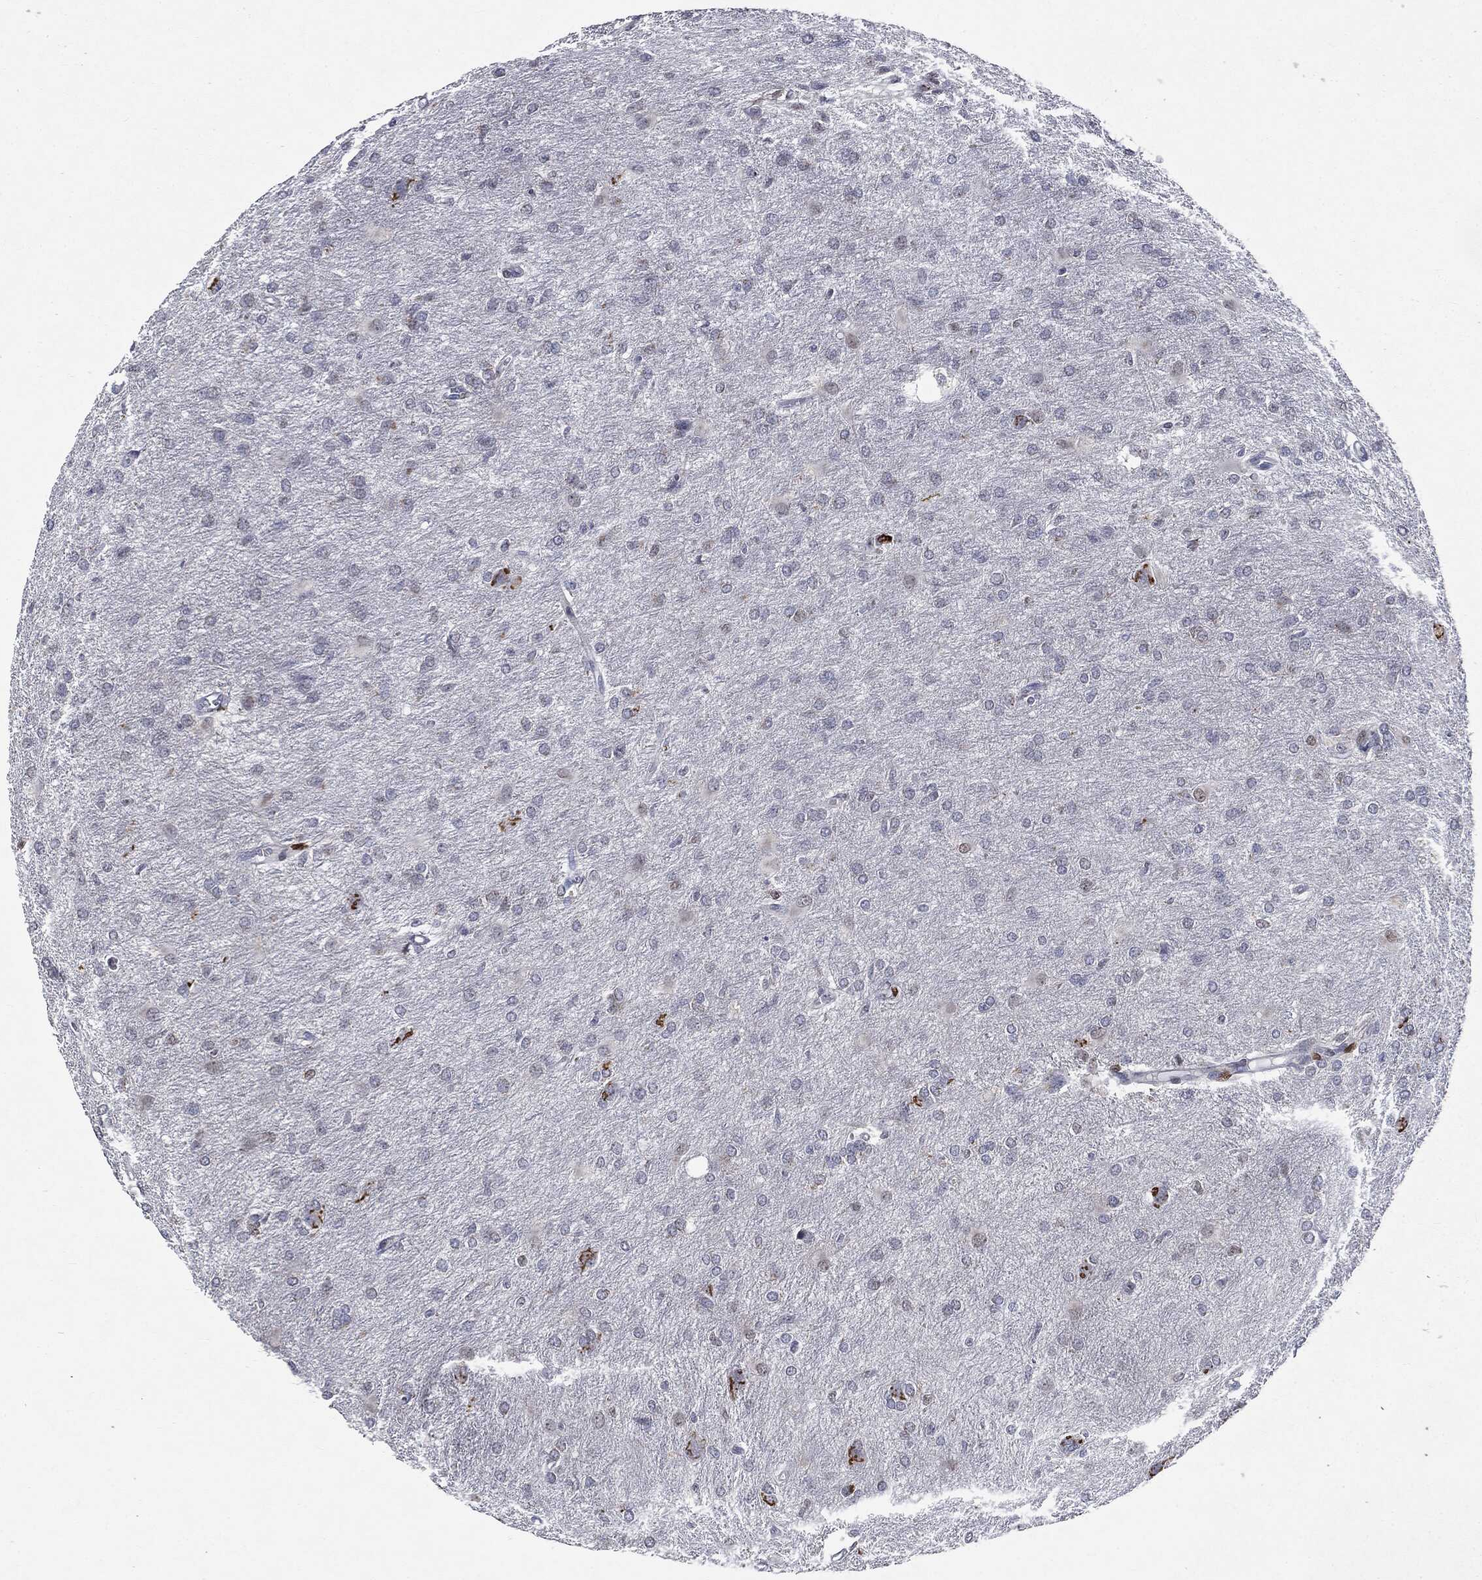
{"staining": {"intensity": "negative", "quantity": "none", "location": "none"}, "tissue": "glioma", "cell_type": "Tumor cells", "image_type": "cancer", "snomed": [{"axis": "morphology", "description": "Glioma, malignant, High grade"}, {"axis": "topography", "description": "Brain"}], "caption": "Tumor cells show no significant protein staining in malignant glioma (high-grade).", "gene": "CASD1", "patient": {"sex": "male", "age": 68}}